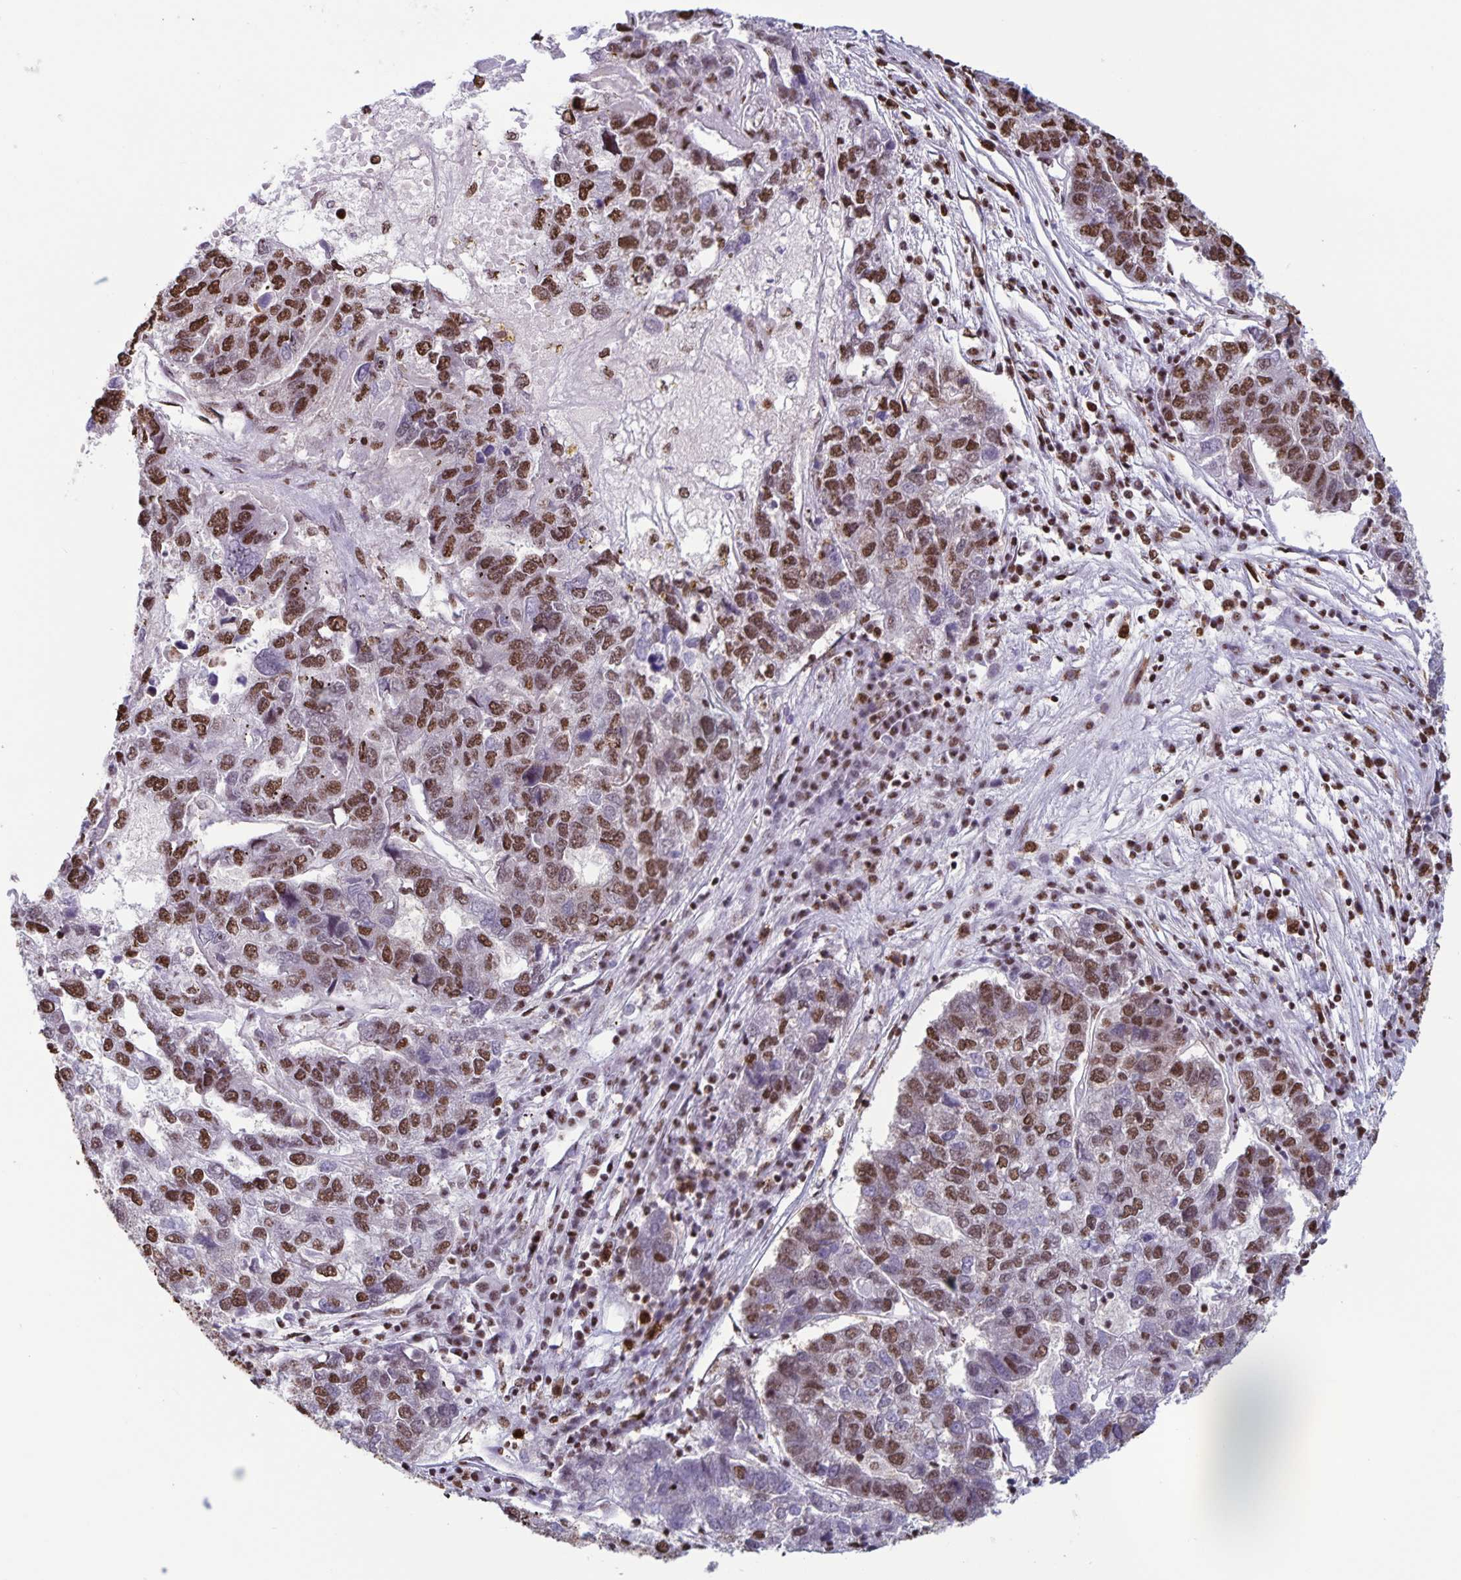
{"staining": {"intensity": "moderate", "quantity": ">75%", "location": "nuclear"}, "tissue": "pancreatic cancer", "cell_type": "Tumor cells", "image_type": "cancer", "snomed": [{"axis": "morphology", "description": "Adenocarcinoma, NOS"}, {"axis": "topography", "description": "Pancreas"}], "caption": "High-magnification brightfield microscopy of pancreatic cancer stained with DAB (3,3'-diaminobenzidine) (brown) and counterstained with hematoxylin (blue). tumor cells exhibit moderate nuclear expression is identified in about>75% of cells.", "gene": "DUT", "patient": {"sex": "female", "age": 61}}